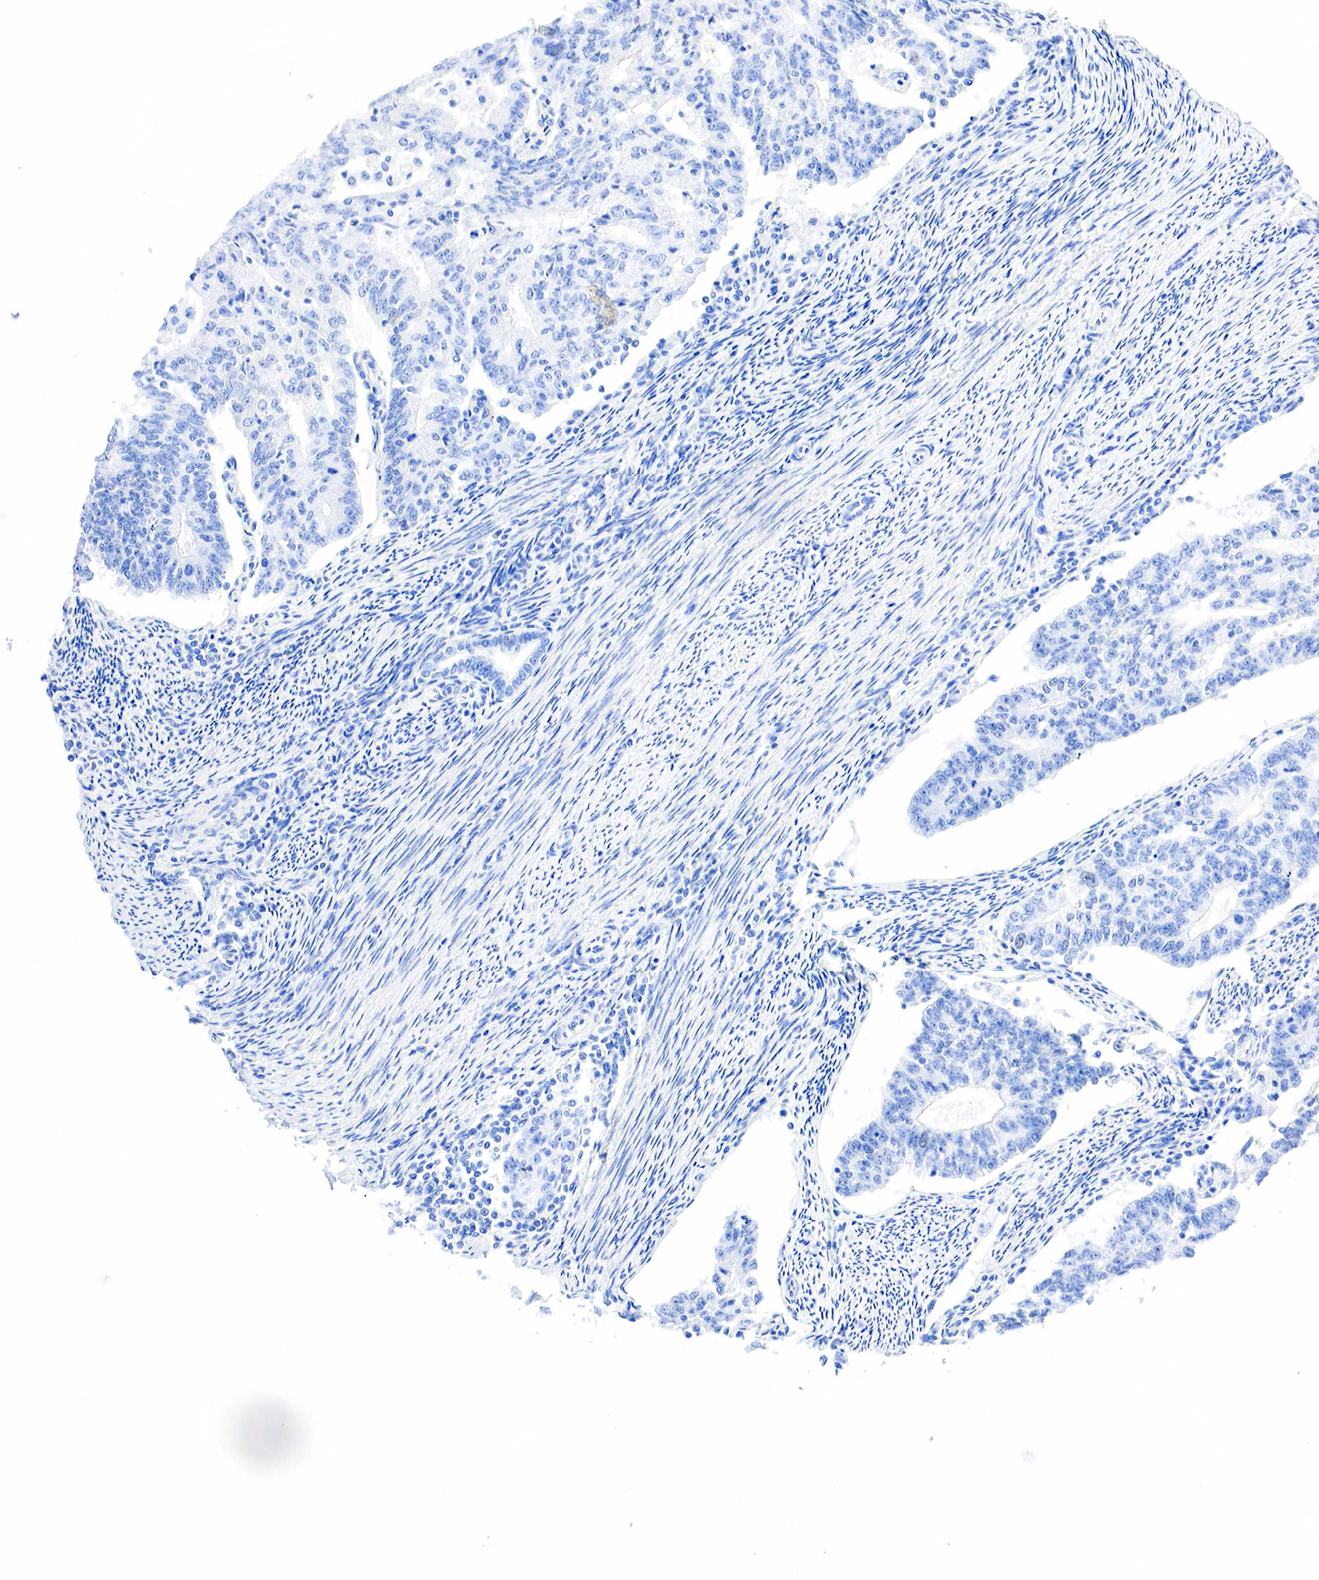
{"staining": {"intensity": "negative", "quantity": "none", "location": "none"}, "tissue": "endometrial cancer", "cell_type": "Tumor cells", "image_type": "cancer", "snomed": [{"axis": "morphology", "description": "Adenocarcinoma, NOS"}, {"axis": "topography", "description": "Endometrium"}], "caption": "Histopathology image shows no protein positivity in tumor cells of adenocarcinoma (endometrial) tissue.", "gene": "PTH", "patient": {"sex": "female", "age": 56}}